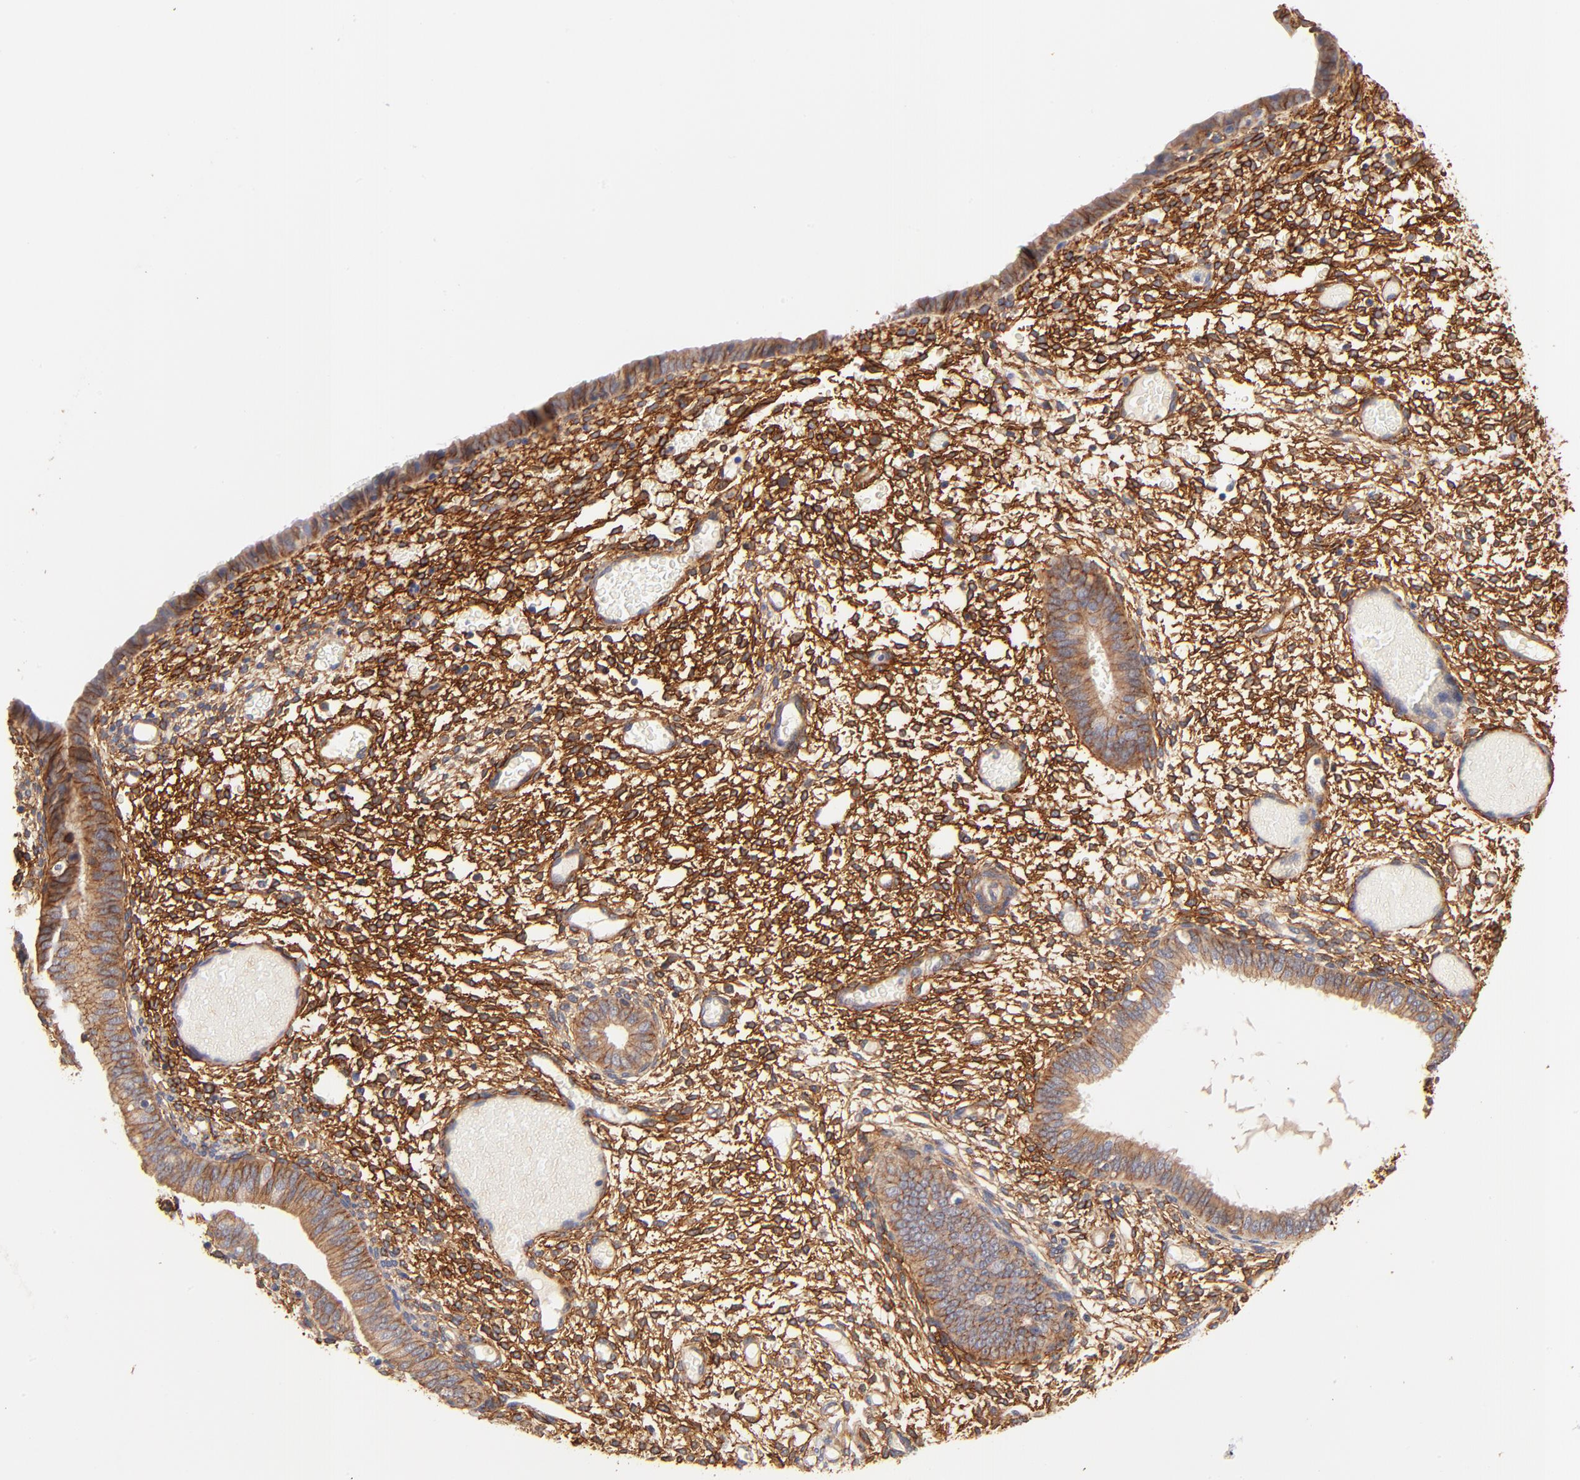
{"staining": {"intensity": "strong", "quantity": ">75%", "location": "cytoplasmic/membranous"}, "tissue": "endometrium", "cell_type": "Cells in endometrial stroma", "image_type": "normal", "snomed": [{"axis": "morphology", "description": "Normal tissue, NOS"}, {"axis": "topography", "description": "Endometrium"}], "caption": "Unremarkable endometrium reveals strong cytoplasmic/membranous positivity in about >75% of cells in endometrial stroma, visualized by immunohistochemistry. Immunohistochemistry (ihc) stains the protein of interest in brown and the nuclei are stained blue.", "gene": "PTK7", "patient": {"sex": "female", "age": 42}}